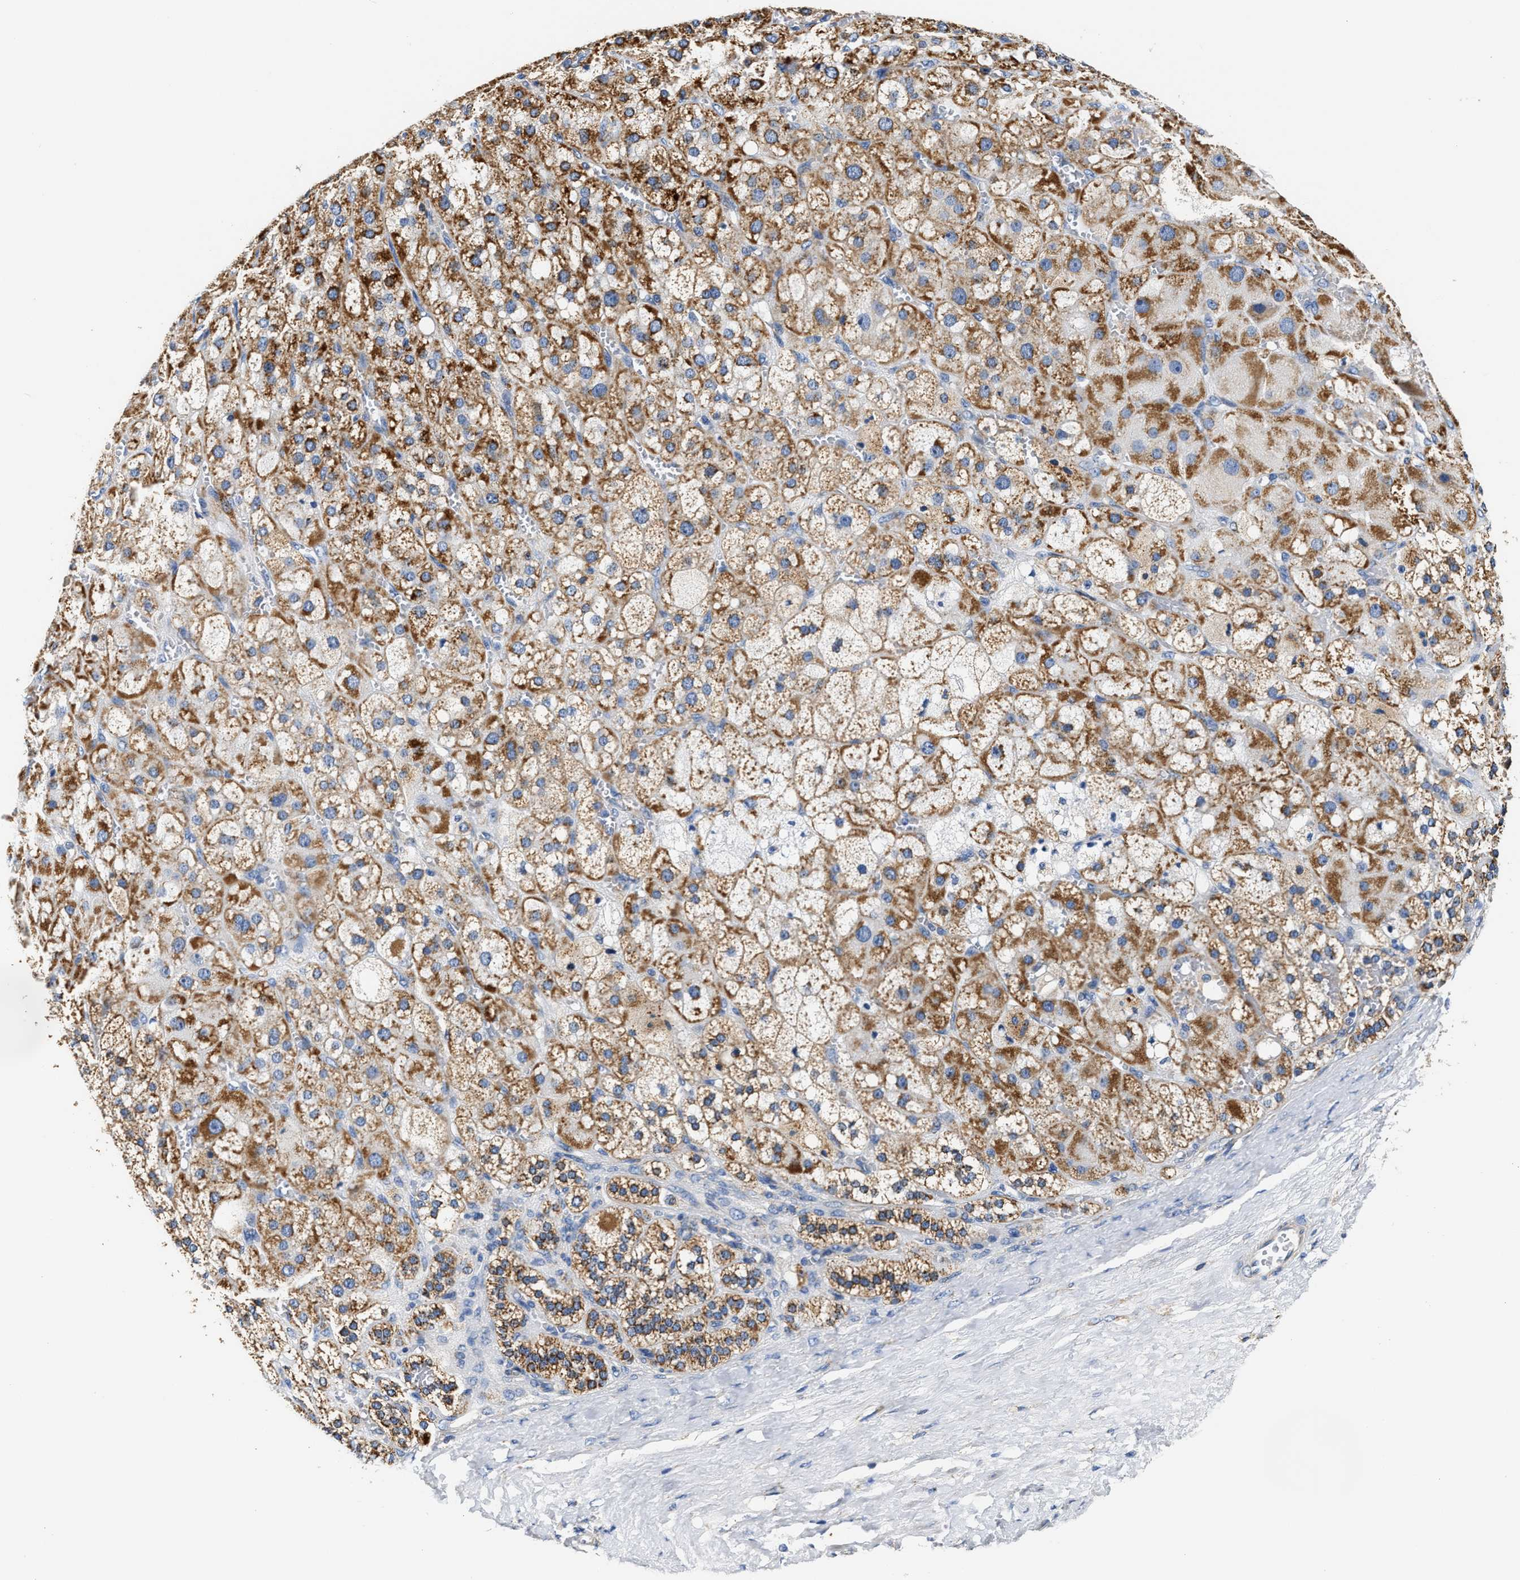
{"staining": {"intensity": "strong", "quantity": "25%-75%", "location": "cytoplasmic/membranous"}, "tissue": "adrenal gland", "cell_type": "Glandular cells", "image_type": "normal", "snomed": [{"axis": "morphology", "description": "Normal tissue, NOS"}, {"axis": "topography", "description": "Adrenal gland"}], "caption": "Protein staining displays strong cytoplasmic/membranous positivity in approximately 25%-75% of glandular cells in benign adrenal gland. The staining was performed using DAB (3,3'-diaminobenzidine), with brown indicating positive protein expression. Nuclei are stained blue with hematoxylin.", "gene": "ACADVL", "patient": {"sex": "female", "age": 47}}